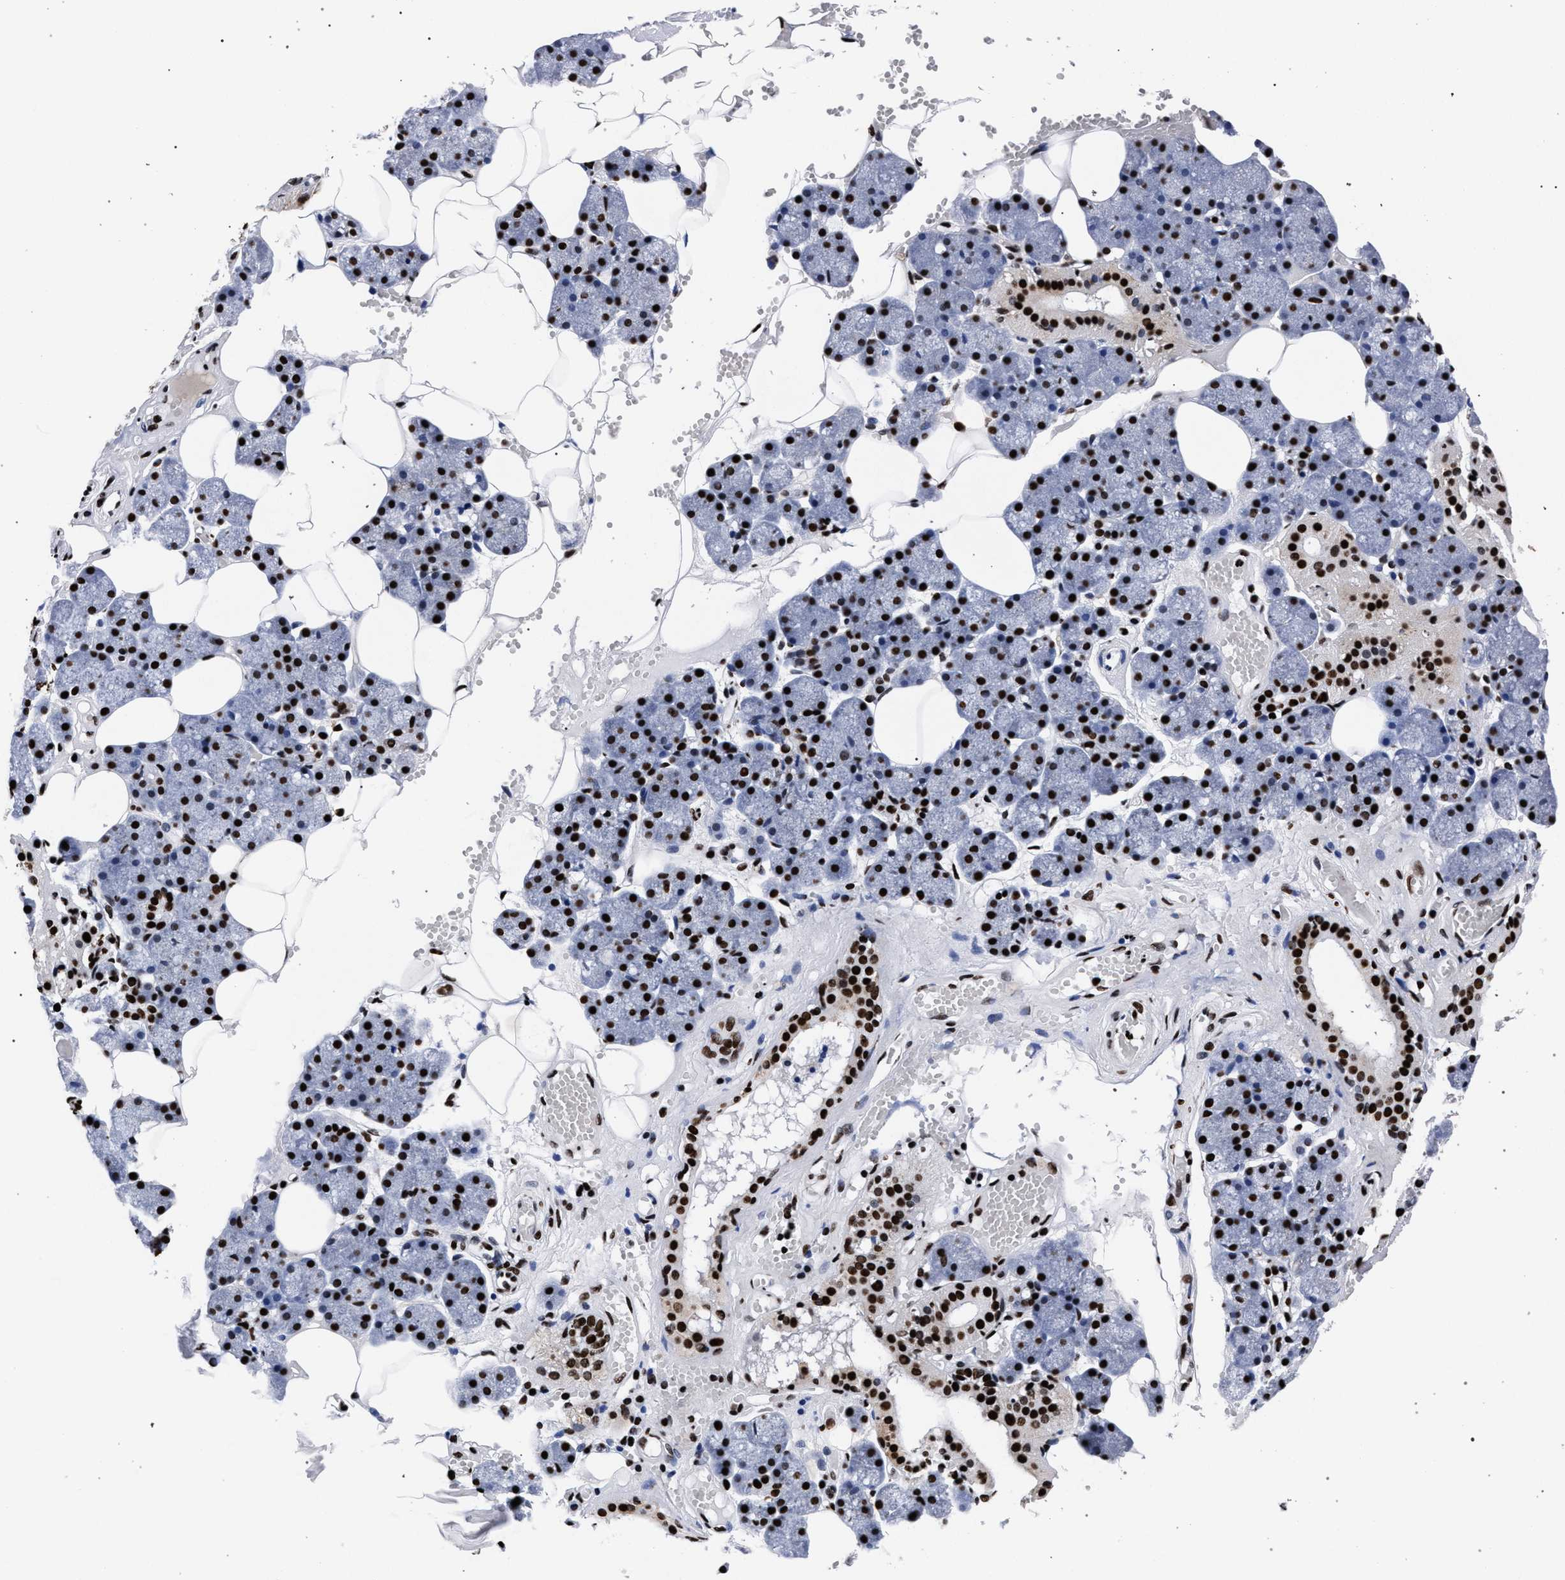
{"staining": {"intensity": "strong", "quantity": ">75%", "location": "nuclear"}, "tissue": "salivary gland", "cell_type": "Glandular cells", "image_type": "normal", "snomed": [{"axis": "morphology", "description": "Normal tissue, NOS"}, {"axis": "topography", "description": "Salivary gland"}], "caption": "Immunohistochemical staining of normal salivary gland shows >75% levels of strong nuclear protein staining in about >75% of glandular cells. (Stains: DAB (3,3'-diaminobenzidine) in brown, nuclei in blue, Microscopy: brightfield microscopy at high magnification).", "gene": "HNRNPA1", "patient": {"sex": "male", "age": 62}}